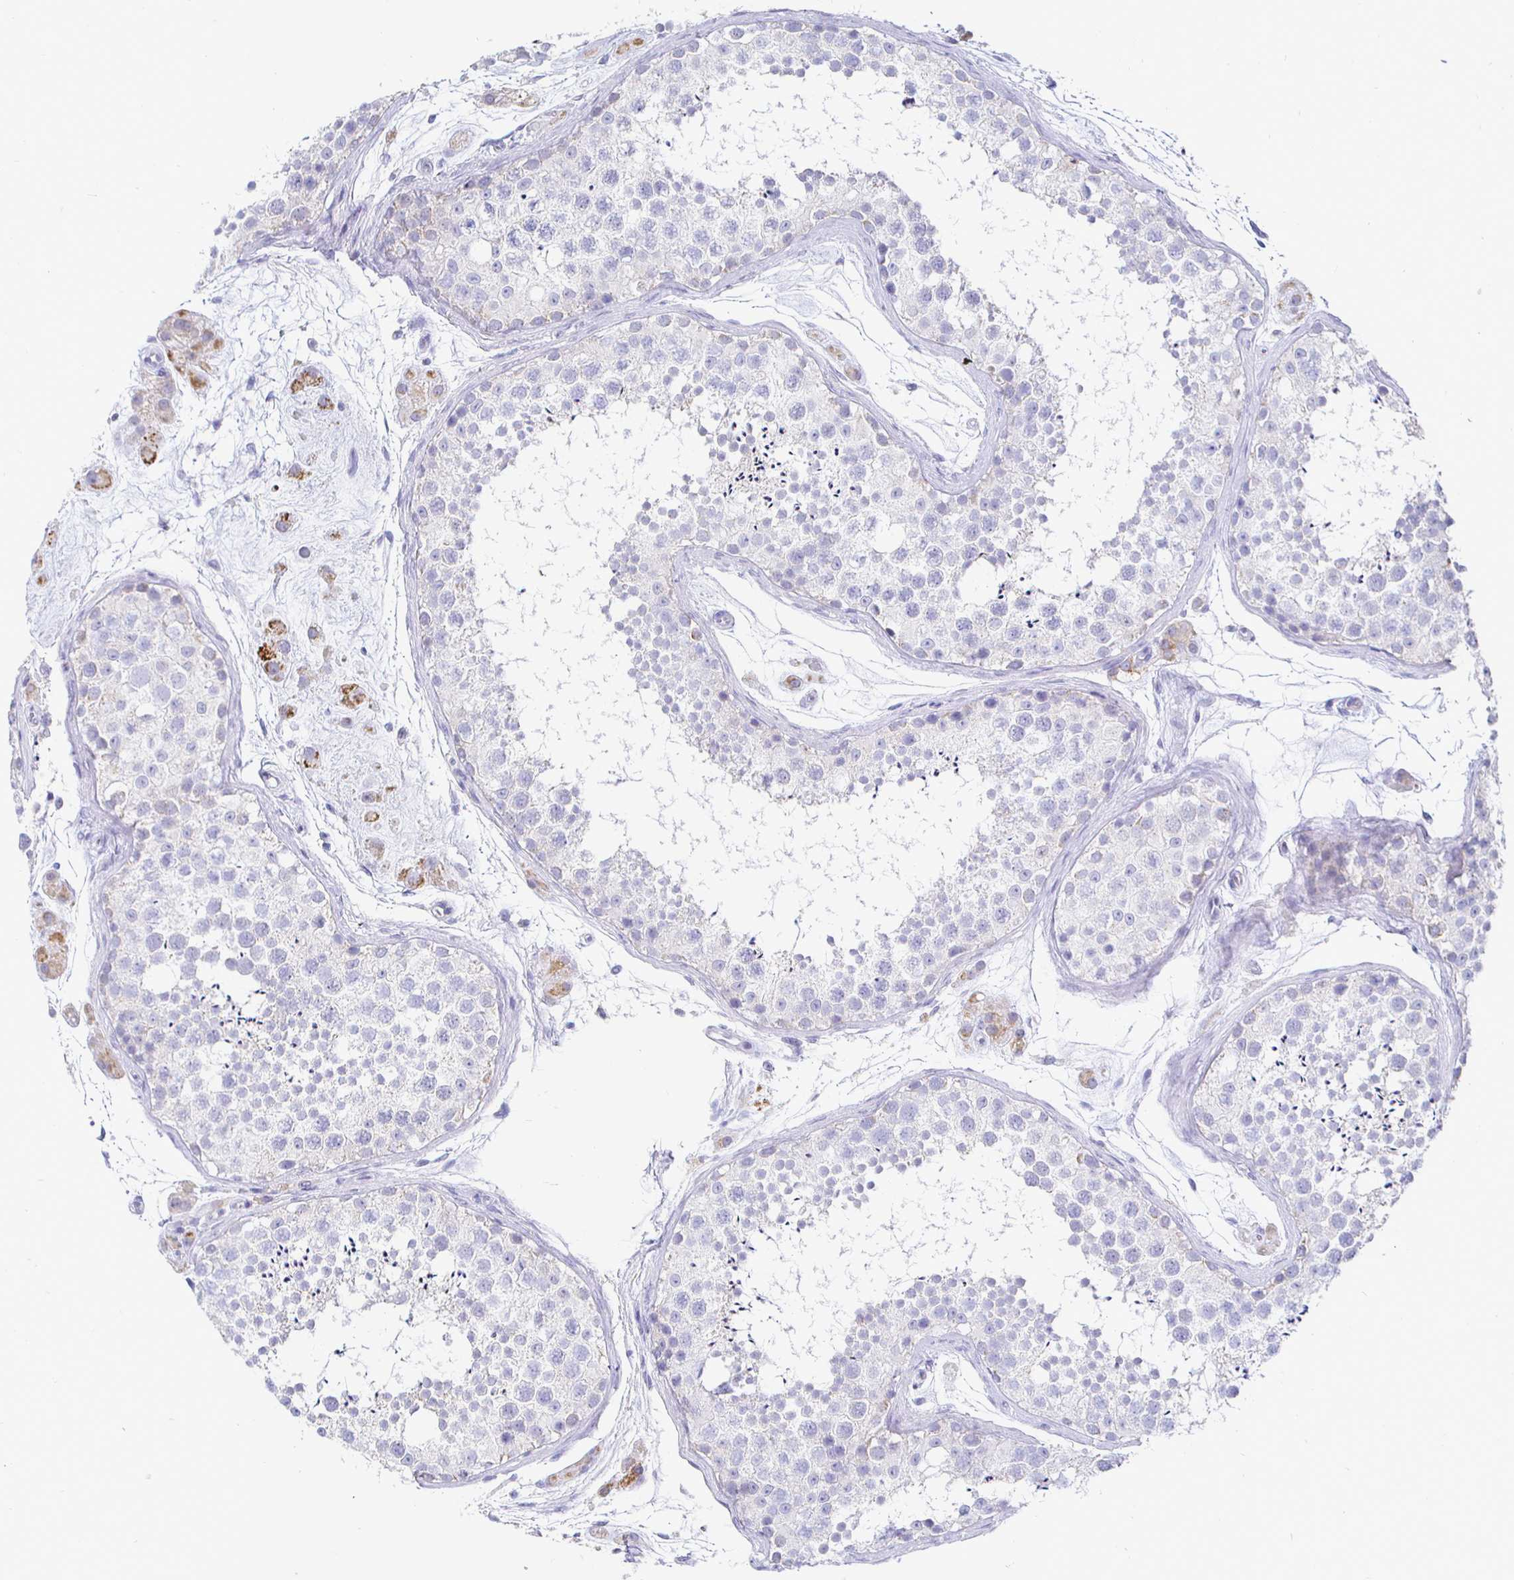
{"staining": {"intensity": "negative", "quantity": "none", "location": "none"}, "tissue": "testis", "cell_type": "Cells in seminiferous ducts", "image_type": "normal", "snomed": [{"axis": "morphology", "description": "Normal tissue, NOS"}, {"axis": "topography", "description": "Testis"}], "caption": "High magnification brightfield microscopy of unremarkable testis stained with DAB (brown) and counterstained with hematoxylin (blue): cells in seminiferous ducts show no significant positivity.", "gene": "CR2", "patient": {"sex": "male", "age": 41}}